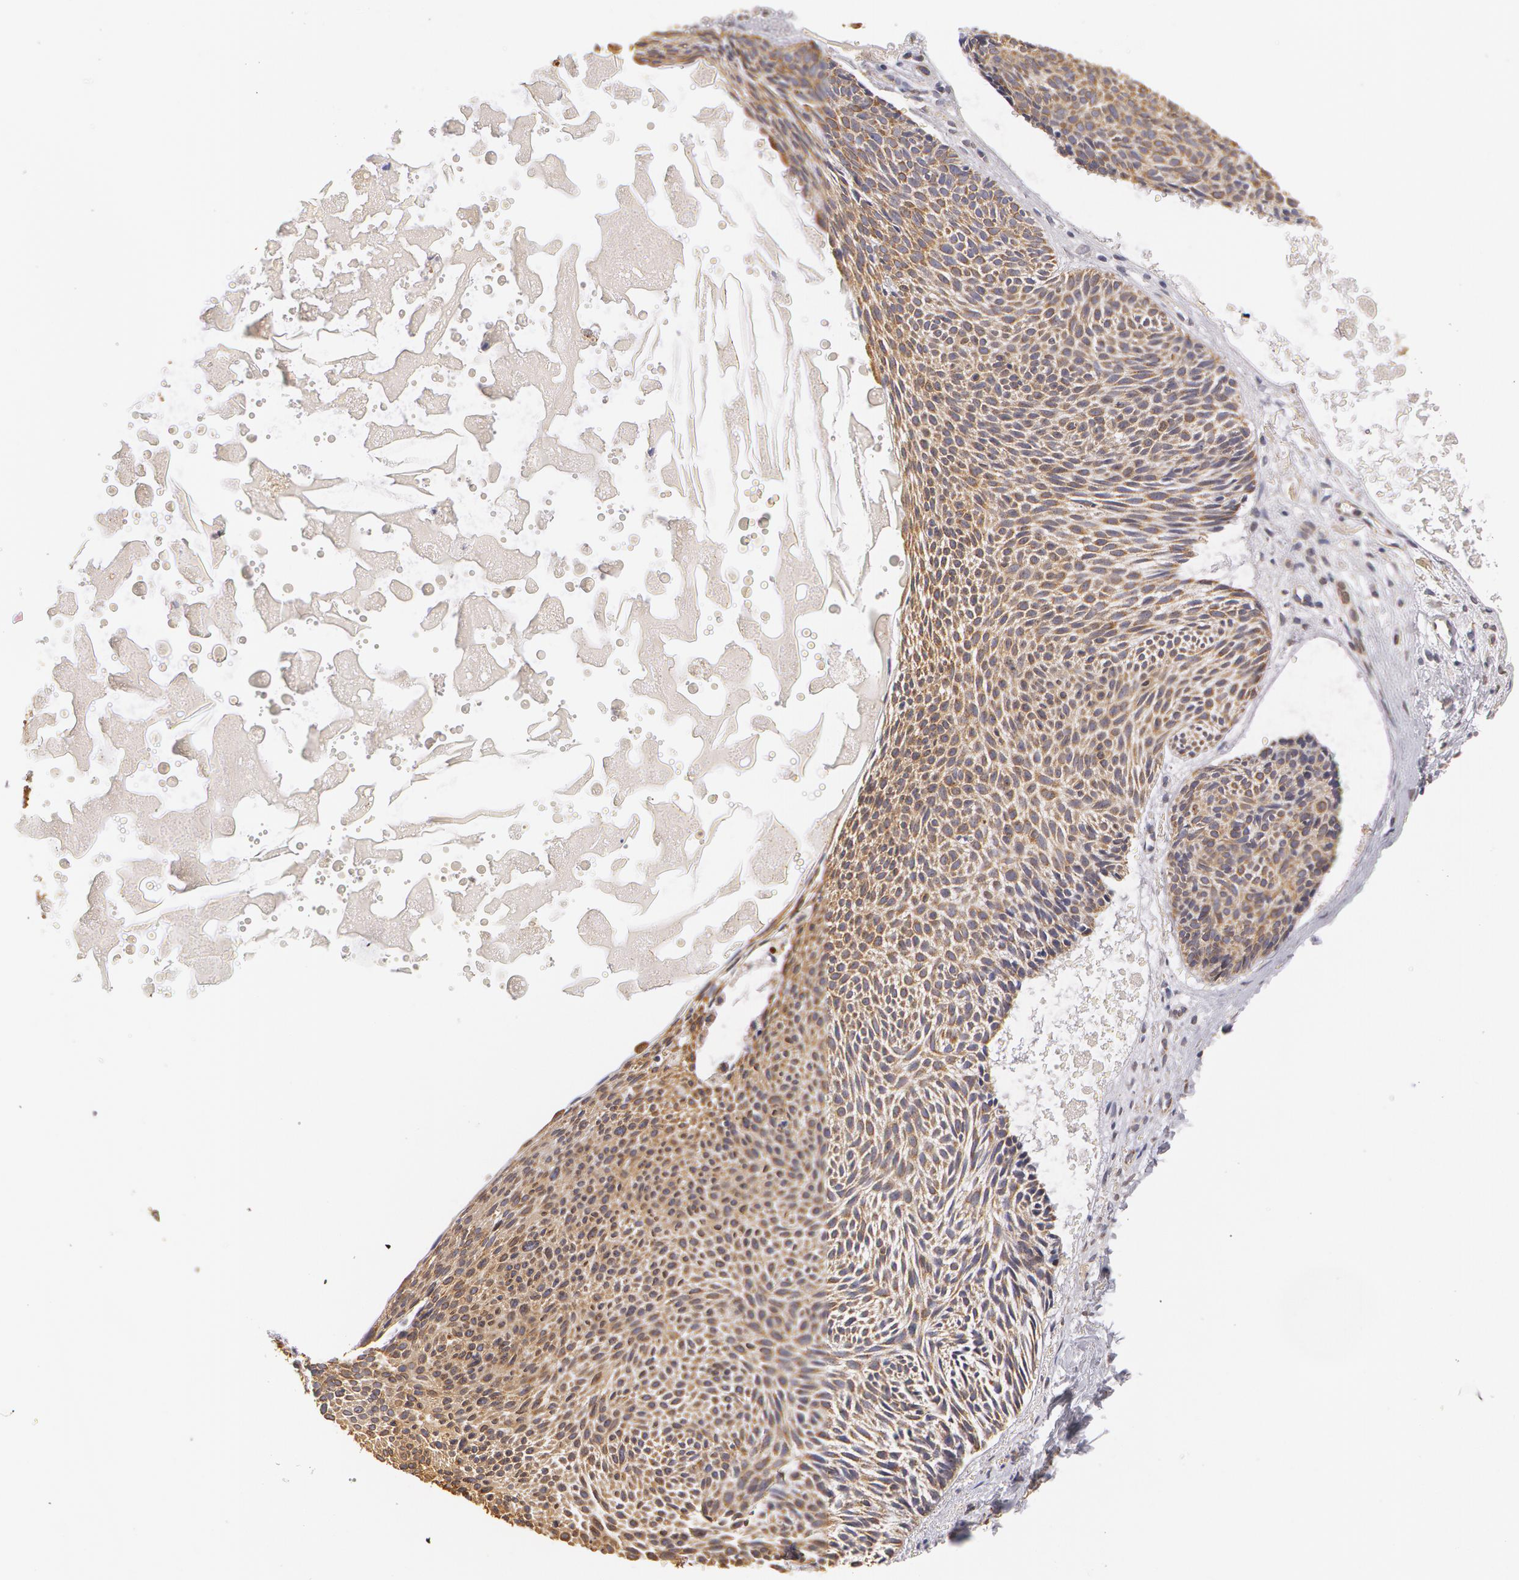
{"staining": {"intensity": "weak", "quantity": ">75%", "location": "cytoplasmic/membranous"}, "tissue": "skin cancer", "cell_type": "Tumor cells", "image_type": "cancer", "snomed": [{"axis": "morphology", "description": "Basal cell carcinoma"}, {"axis": "topography", "description": "Skin"}], "caption": "Immunohistochemistry (IHC) micrograph of human basal cell carcinoma (skin) stained for a protein (brown), which shows low levels of weak cytoplasmic/membranous expression in about >75% of tumor cells.", "gene": "KRT18", "patient": {"sex": "male", "age": 84}}